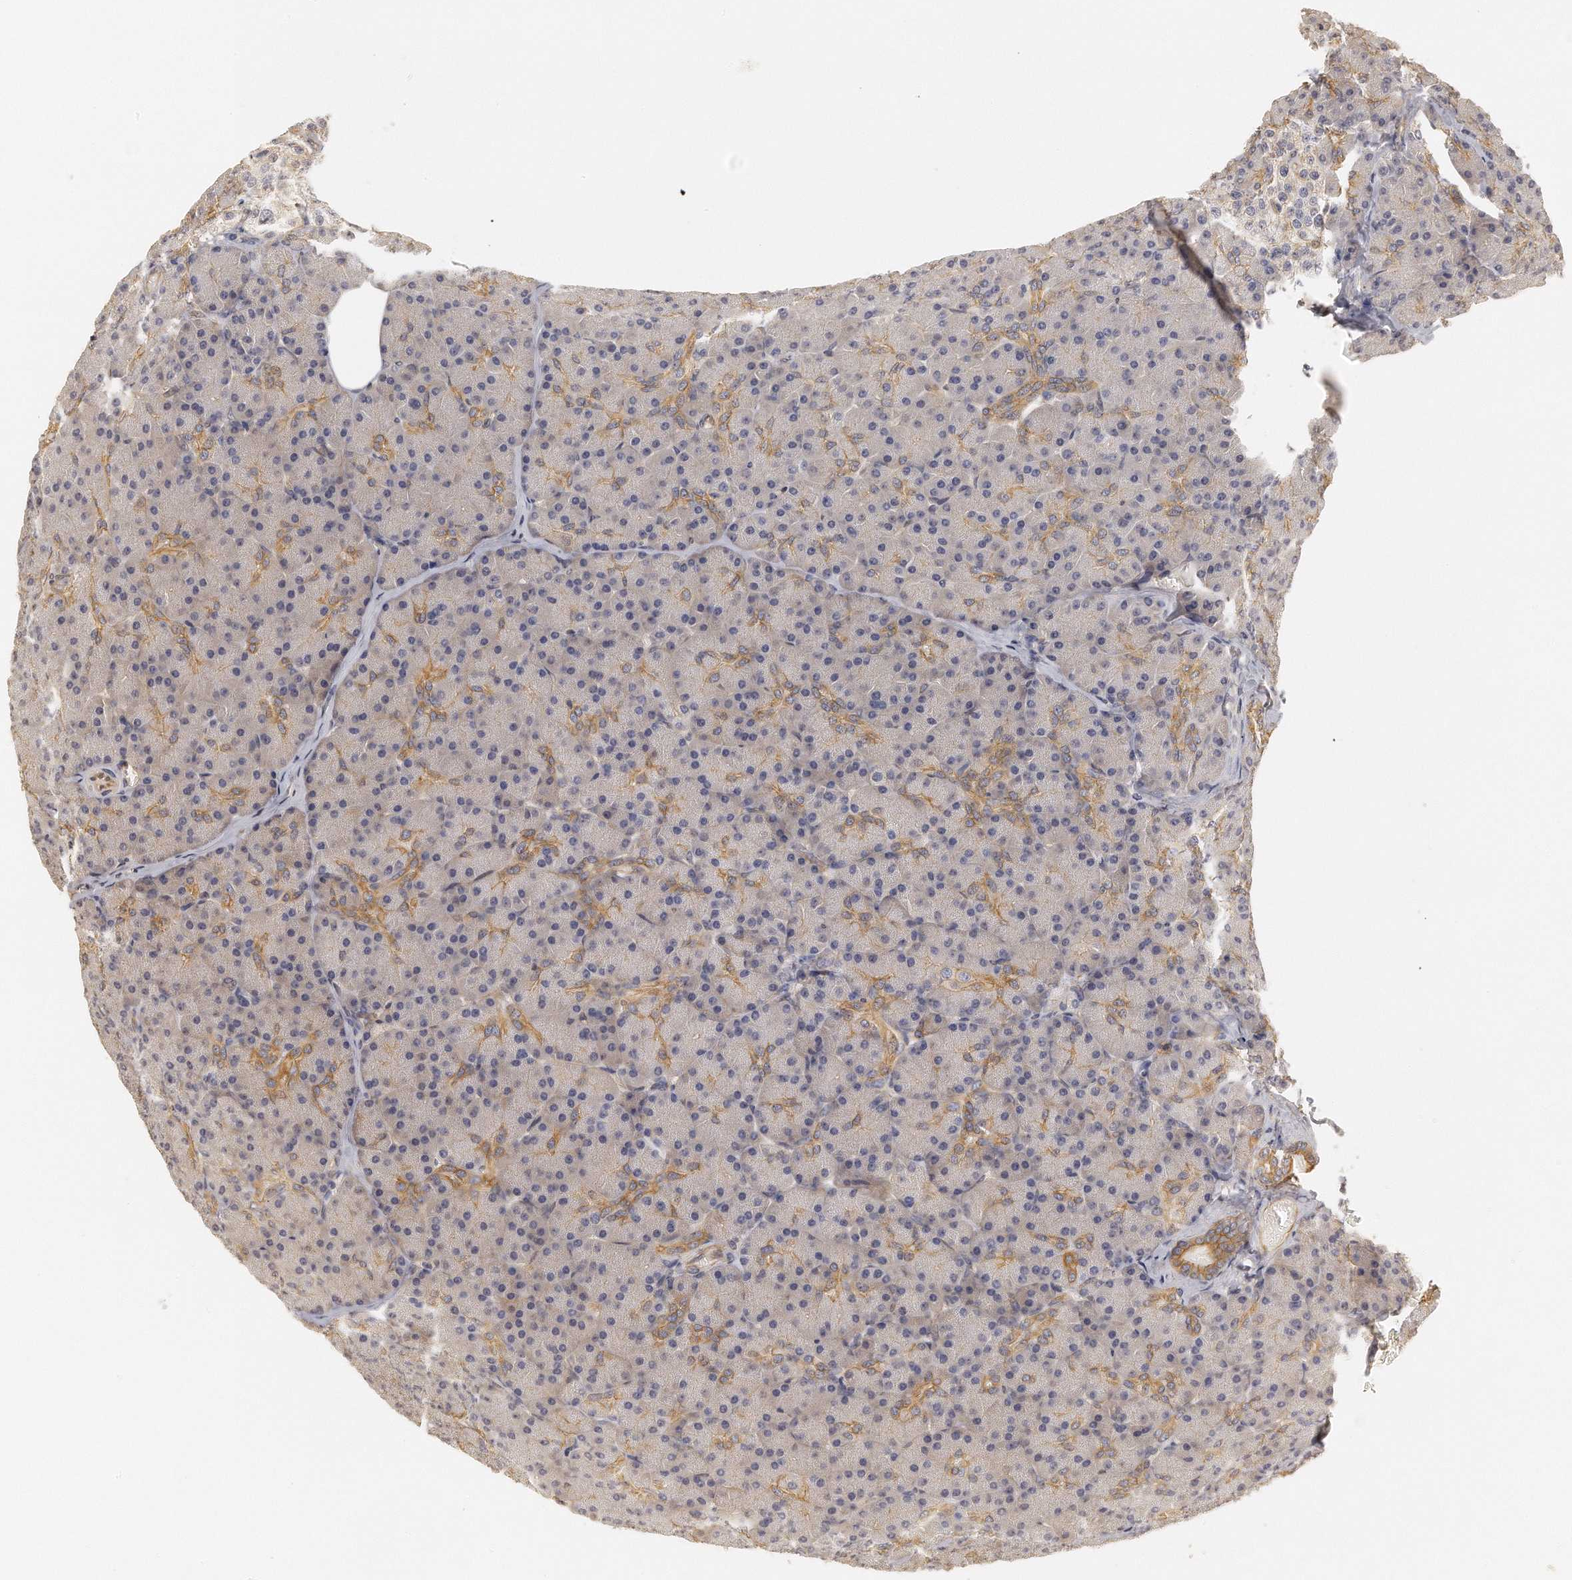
{"staining": {"intensity": "moderate", "quantity": "25%-75%", "location": "cytoplasmic/membranous"}, "tissue": "pancreas", "cell_type": "Exocrine glandular cells", "image_type": "normal", "snomed": [{"axis": "morphology", "description": "Normal tissue, NOS"}, {"axis": "topography", "description": "Pancreas"}], "caption": "This histopathology image reveals immunohistochemistry (IHC) staining of unremarkable pancreas, with medium moderate cytoplasmic/membranous staining in approximately 25%-75% of exocrine glandular cells.", "gene": "CHST7", "patient": {"sex": "female", "age": 43}}